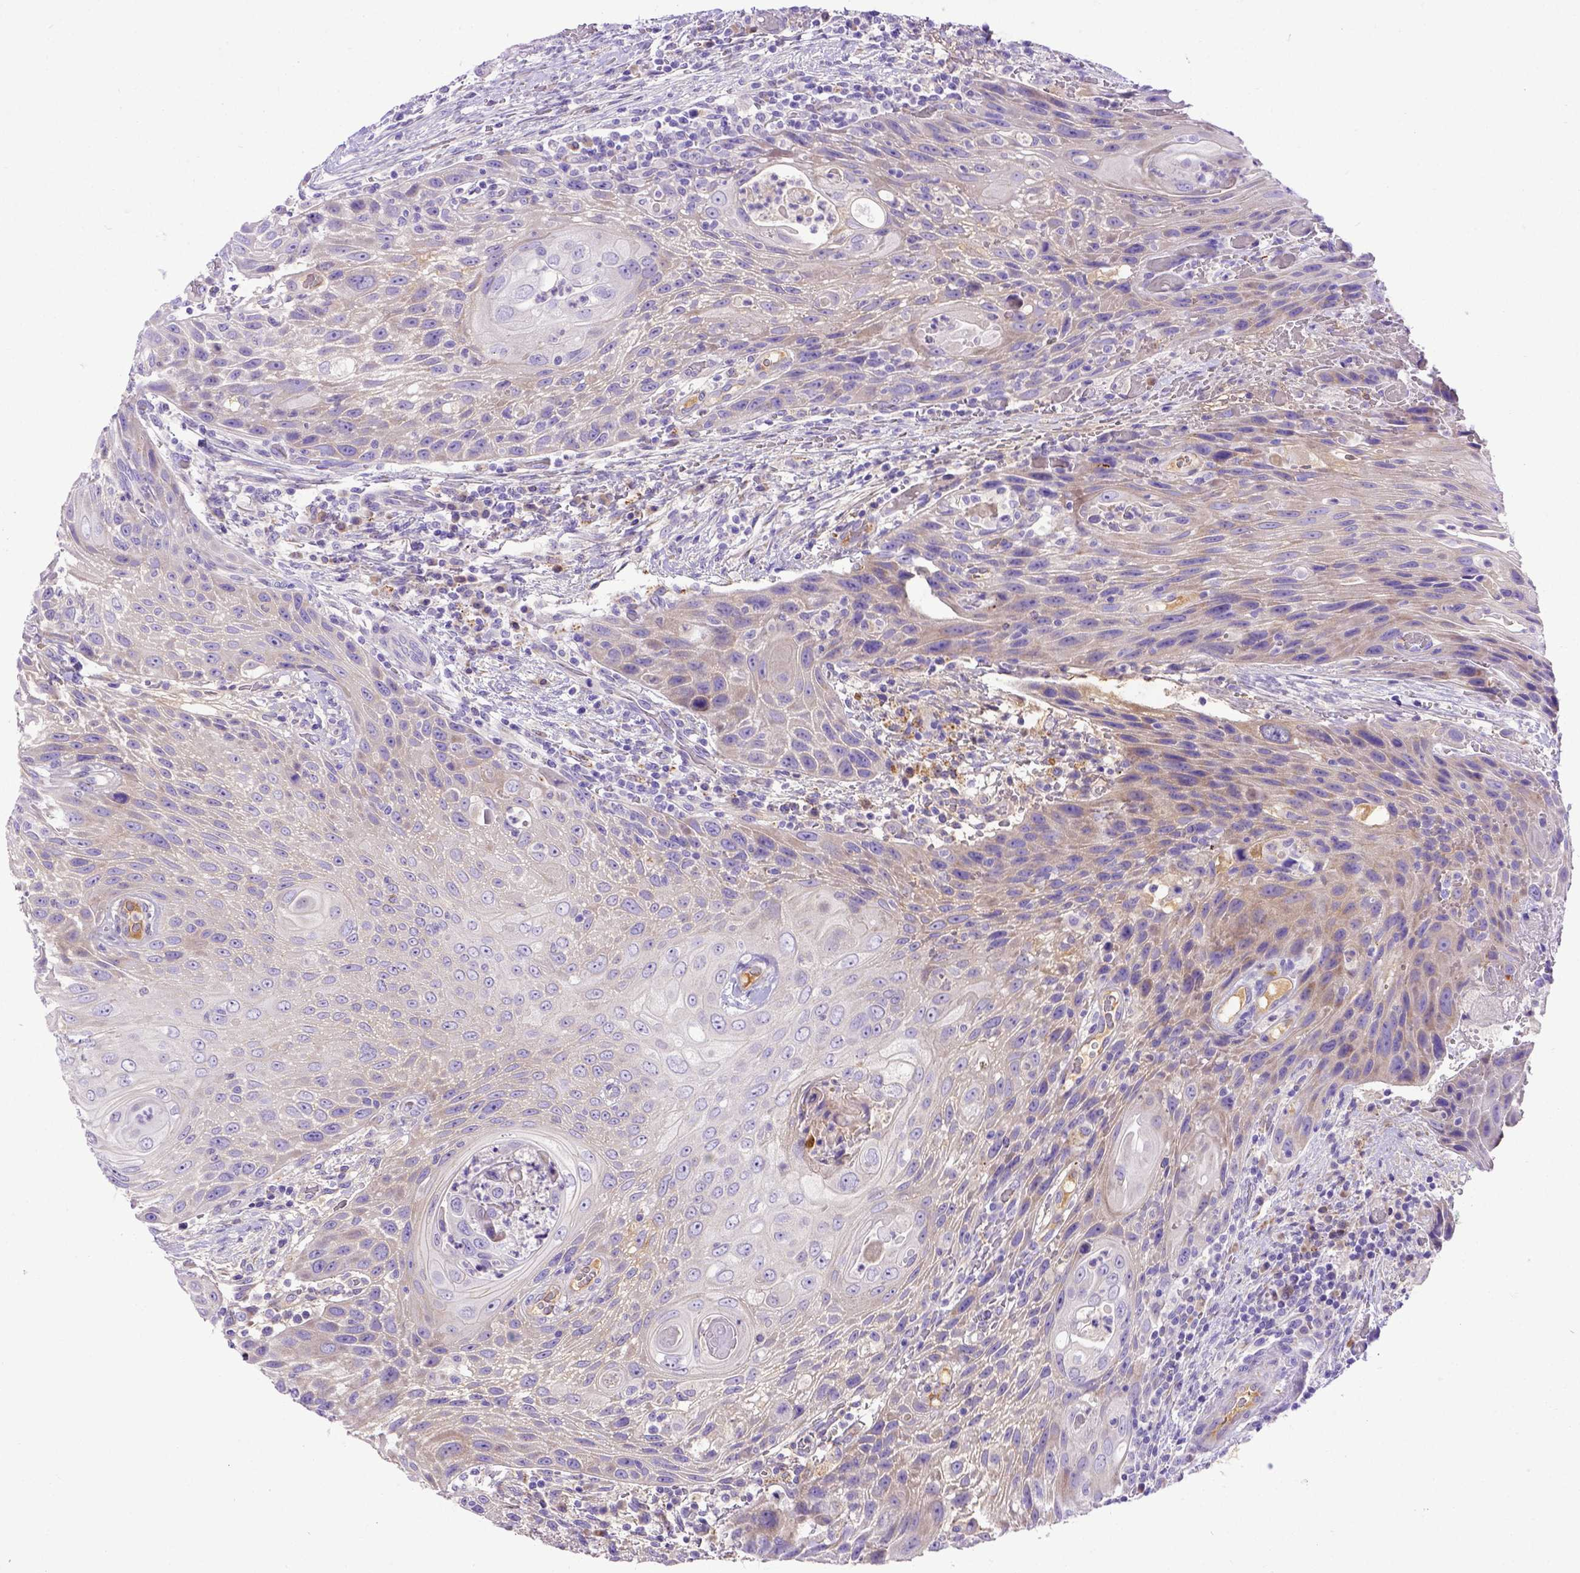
{"staining": {"intensity": "weak", "quantity": "25%-75%", "location": "cytoplasmic/membranous"}, "tissue": "head and neck cancer", "cell_type": "Tumor cells", "image_type": "cancer", "snomed": [{"axis": "morphology", "description": "Squamous cell carcinoma, NOS"}, {"axis": "topography", "description": "Head-Neck"}], "caption": "Head and neck cancer tissue demonstrates weak cytoplasmic/membranous staining in about 25%-75% of tumor cells, visualized by immunohistochemistry. (IHC, brightfield microscopy, high magnification).", "gene": "CFAP300", "patient": {"sex": "male", "age": 69}}